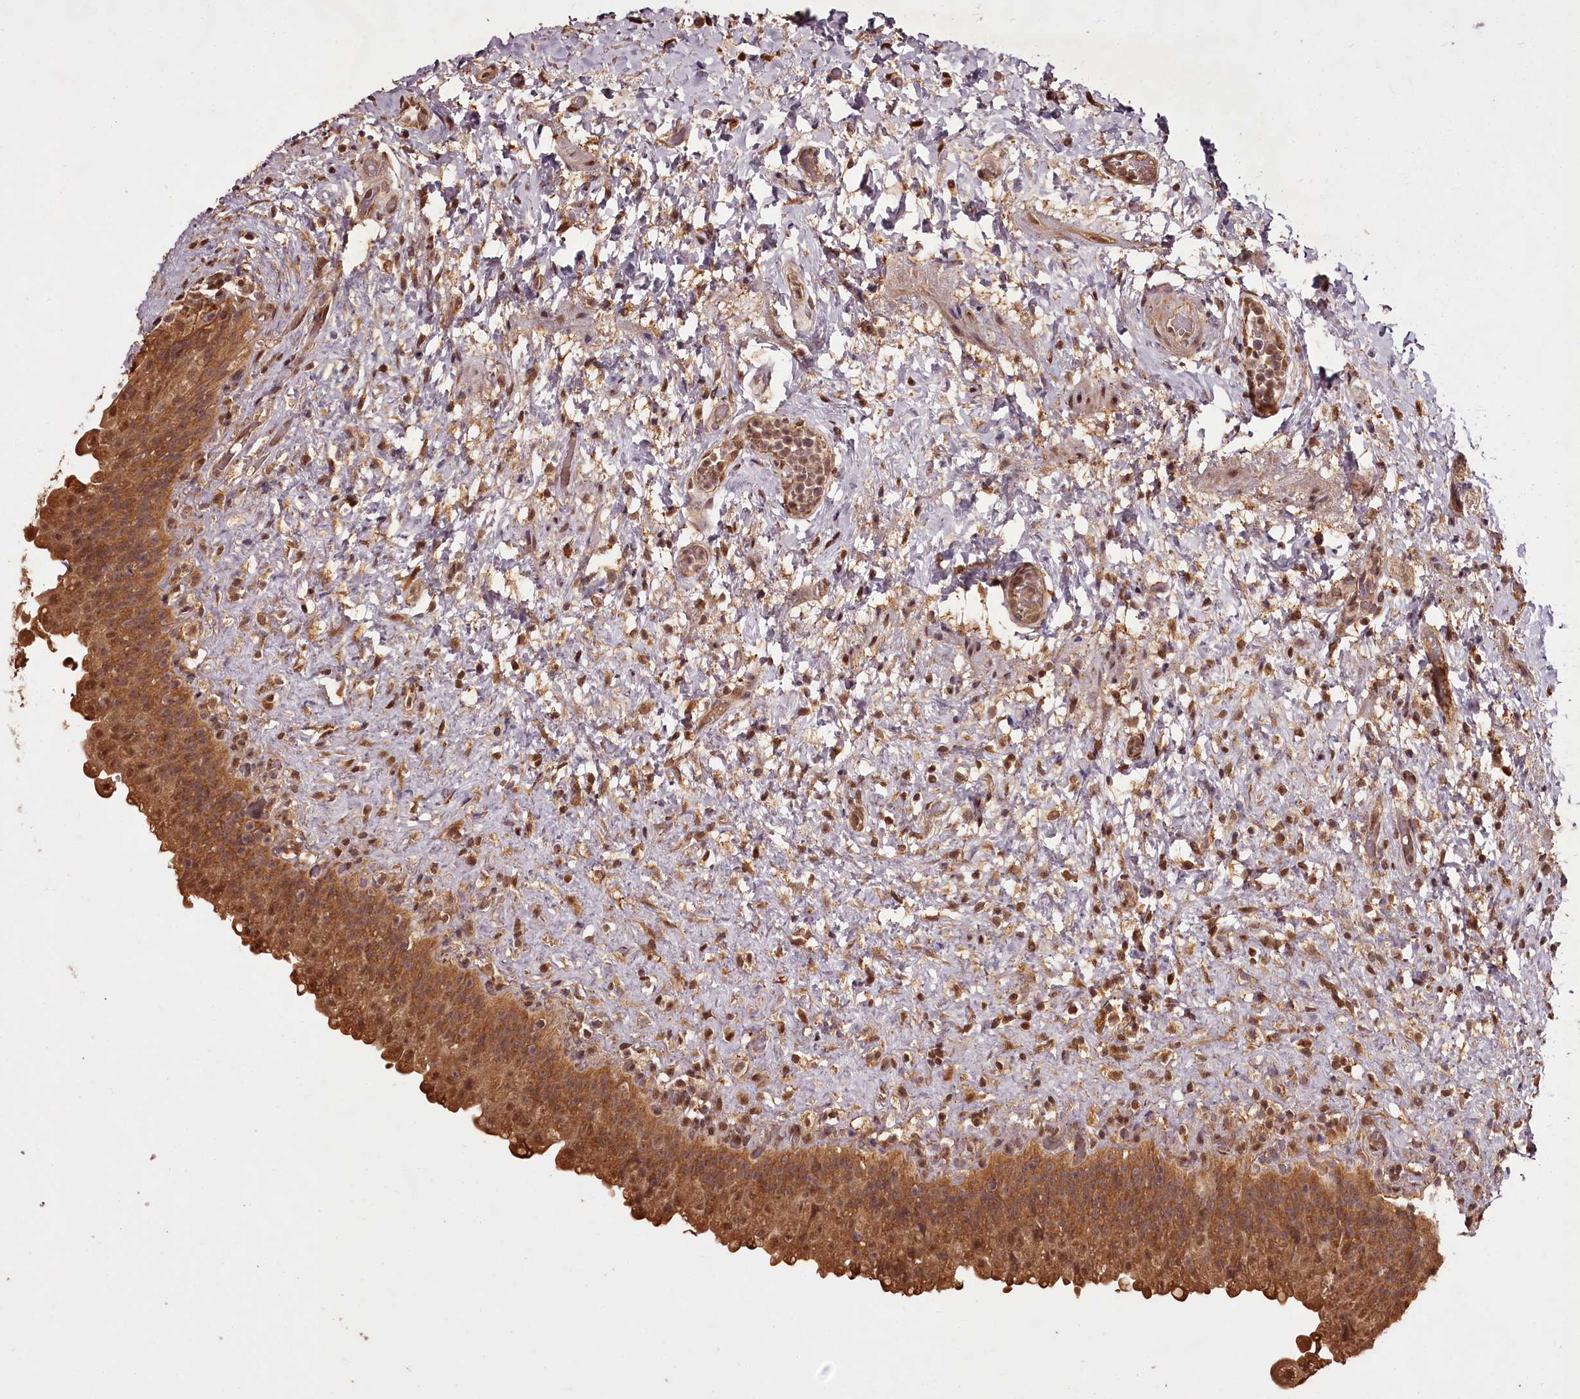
{"staining": {"intensity": "moderate", "quantity": ">75%", "location": "cytoplasmic/membranous,nuclear"}, "tissue": "urinary bladder", "cell_type": "Urothelial cells", "image_type": "normal", "snomed": [{"axis": "morphology", "description": "Normal tissue, NOS"}, {"axis": "topography", "description": "Urinary bladder"}], "caption": "Moderate cytoplasmic/membranous,nuclear protein positivity is present in about >75% of urothelial cells in urinary bladder.", "gene": "NPRL2", "patient": {"sex": "female", "age": 27}}